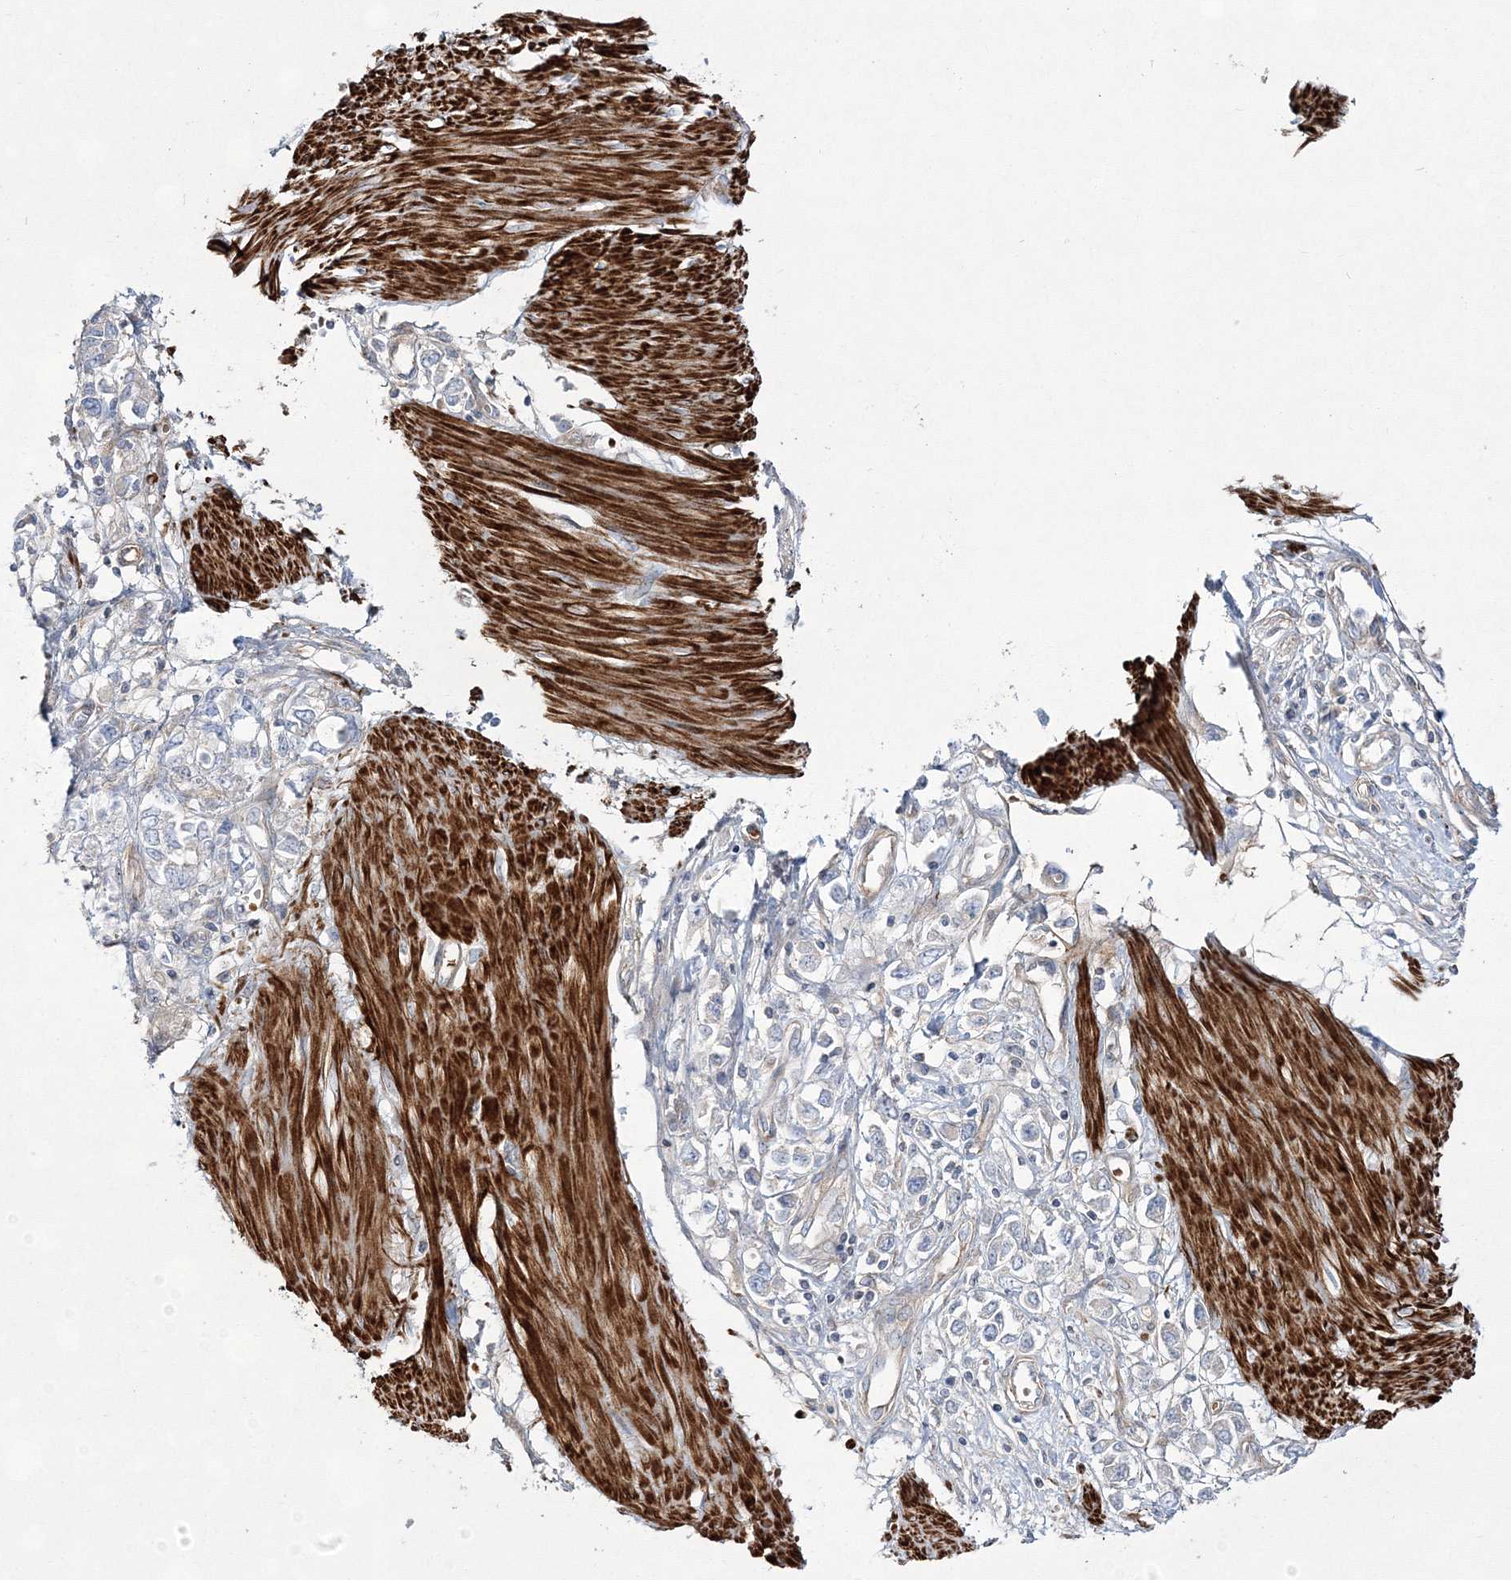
{"staining": {"intensity": "negative", "quantity": "none", "location": "none"}, "tissue": "stomach cancer", "cell_type": "Tumor cells", "image_type": "cancer", "snomed": [{"axis": "morphology", "description": "Adenocarcinoma, NOS"}, {"axis": "topography", "description": "Stomach"}], "caption": "This is an immunohistochemistry photomicrograph of human stomach cancer (adenocarcinoma). There is no positivity in tumor cells.", "gene": "ZSWIM6", "patient": {"sex": "female", "age": 76}}